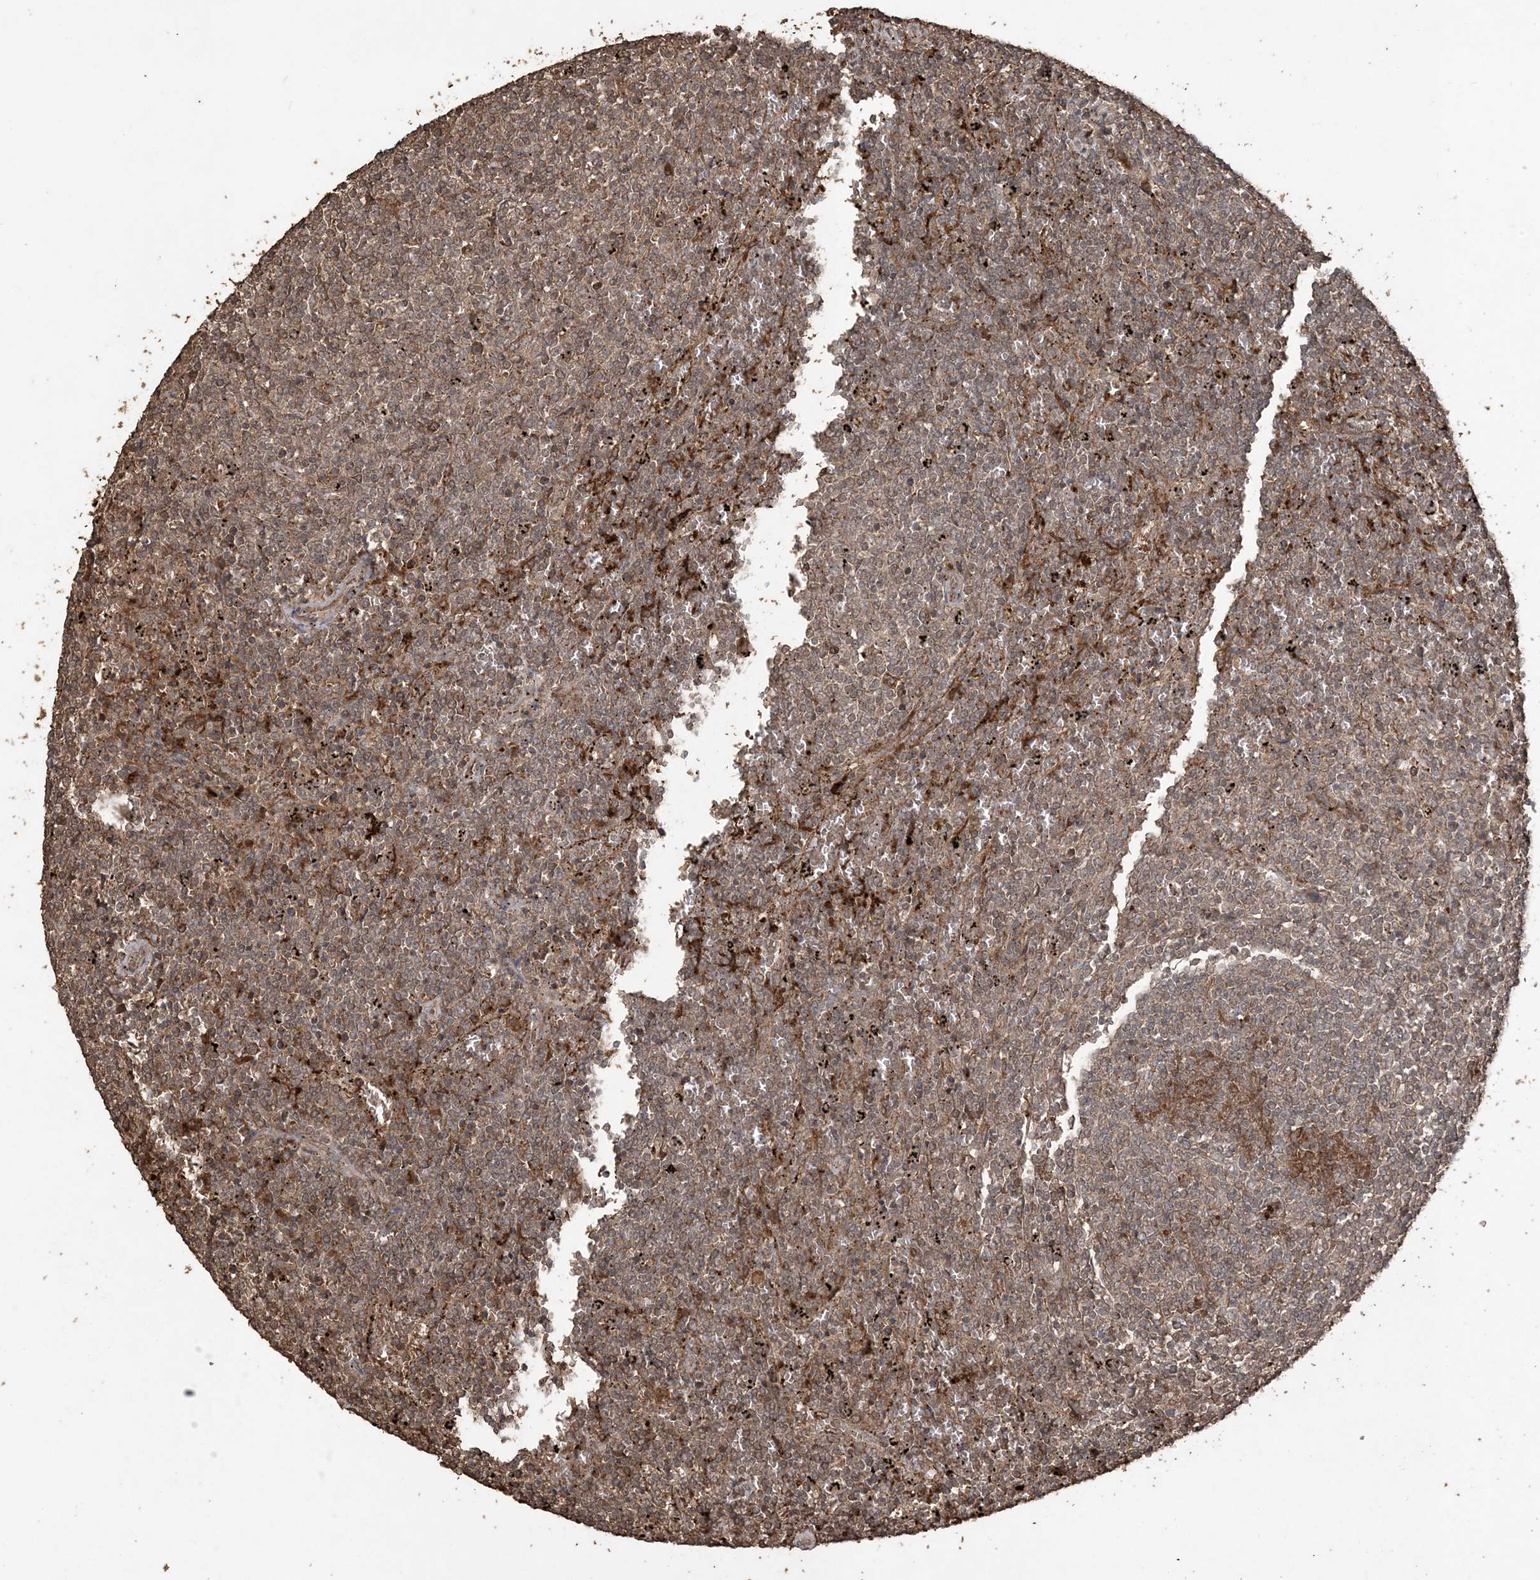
{"staining": {"intensity": "moderate", "quantity": ">75%", "location": "cytoplasmic/membranous"}, "tissue": "lymphoma", "cell_type": "Tumor cells", "image_type": "cancer", "snomed": [{"axis": "morphology", "description": "Malignant lymphoma, non-Hodgkin's type, Low grade"}, {"axis": "topography", "description": "Spleen"}], "caption": "Immunohistochemical staining of human low-grade malignant lymphoma, non-Hodgkin's type exhibits medium levels of moderate cytoplasmic/membranous protein expression in approximately >75% of tumor cells.", "gene": "EFCAB8", "patient": {"sex": "female", "age": 50}}